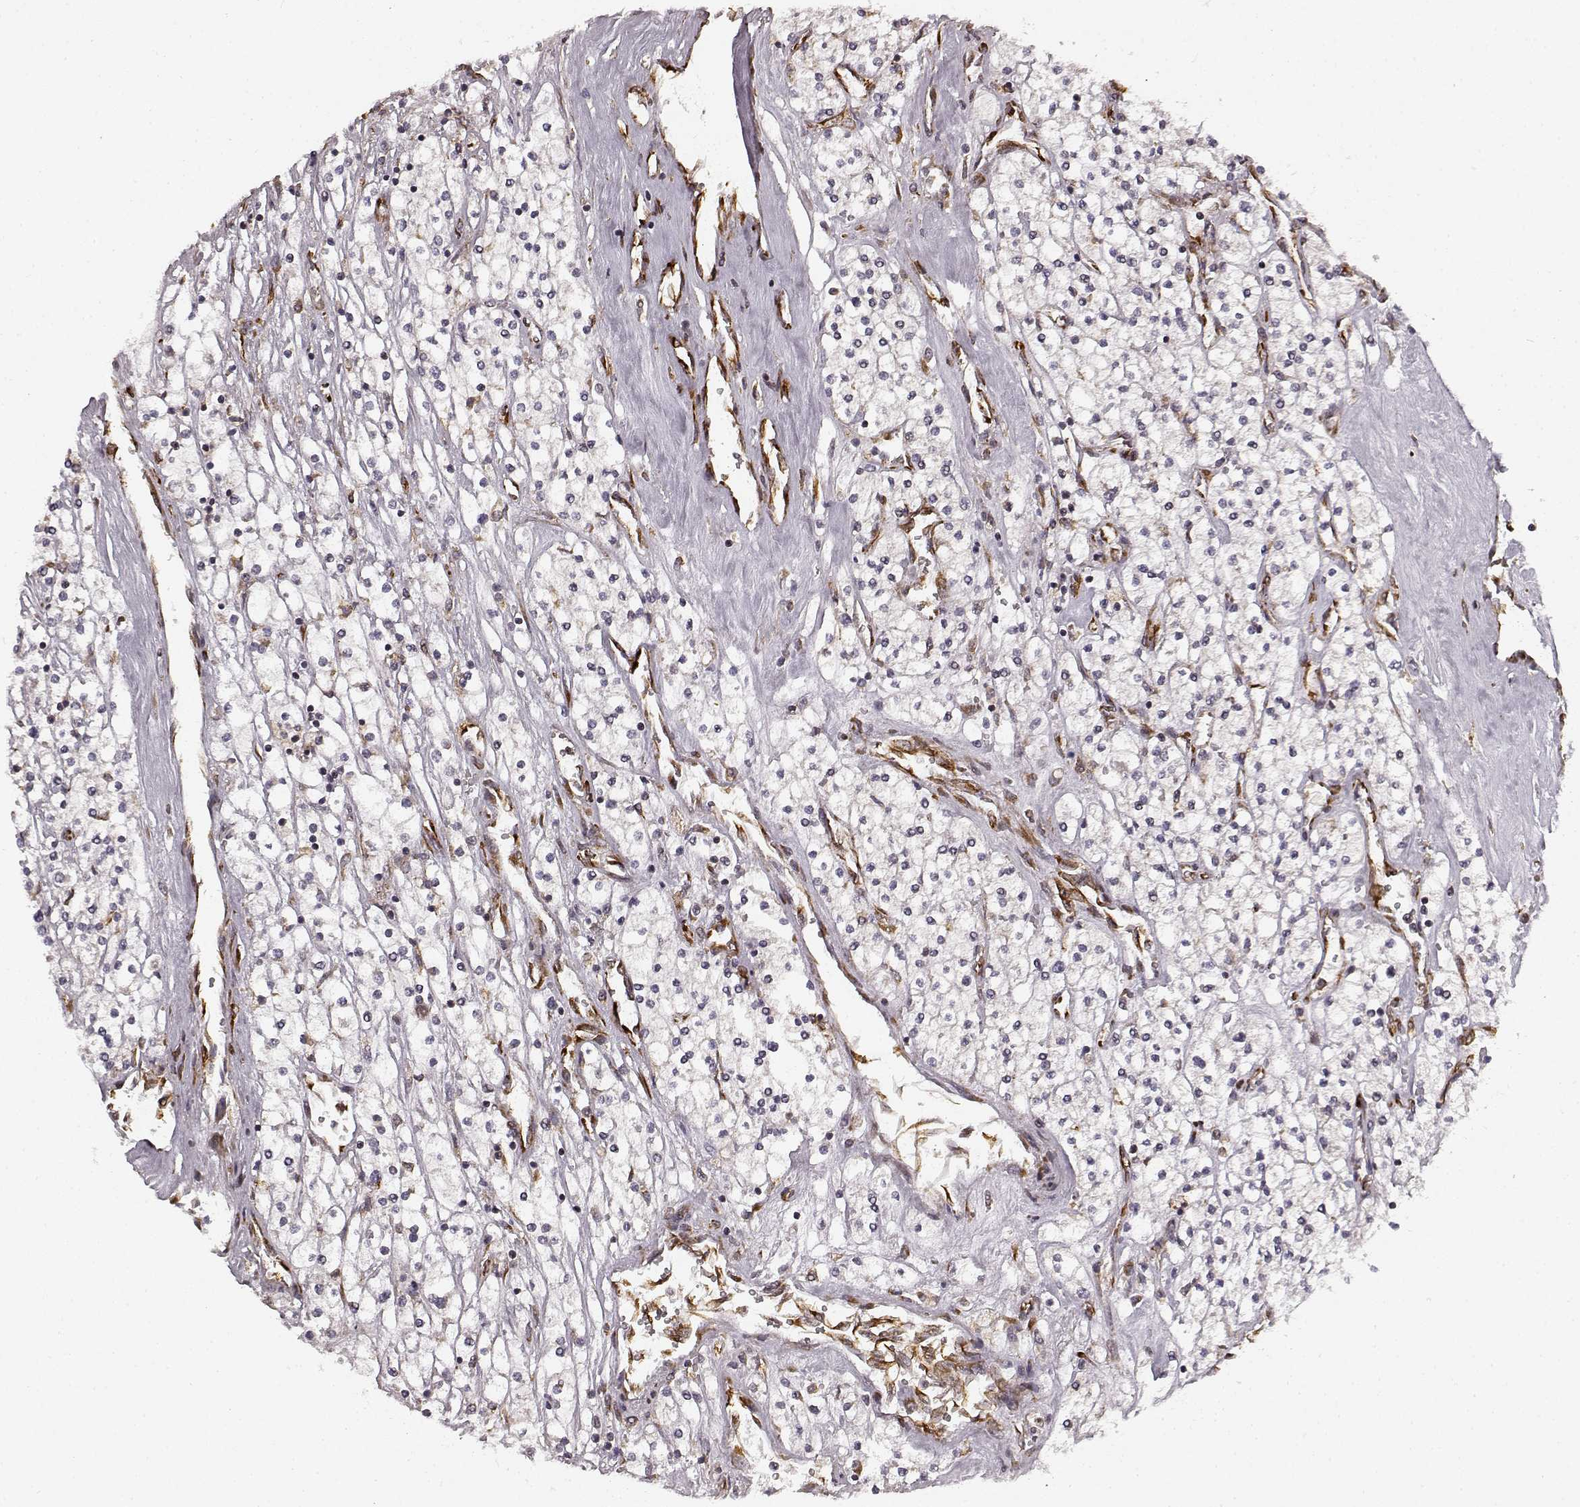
{"staining": {"intensity": "negative", "quantity": "none", "location": "none"}, "tissue": "renal cancer", "cell_type": "Tumor cells", "image_type": "cancer", "snomed": [{"axis": "morphology", "description": "Adenocarcinoma, NOS"}, {"axis": "topography", "description": "Kidney"}], "caption": "Renal adenocarcinoma stained for a protein using IHC demonstrates no positivity tumor cells.", "gene": "TMEM14A", "patient": {"sex": "male", "age": 80}}